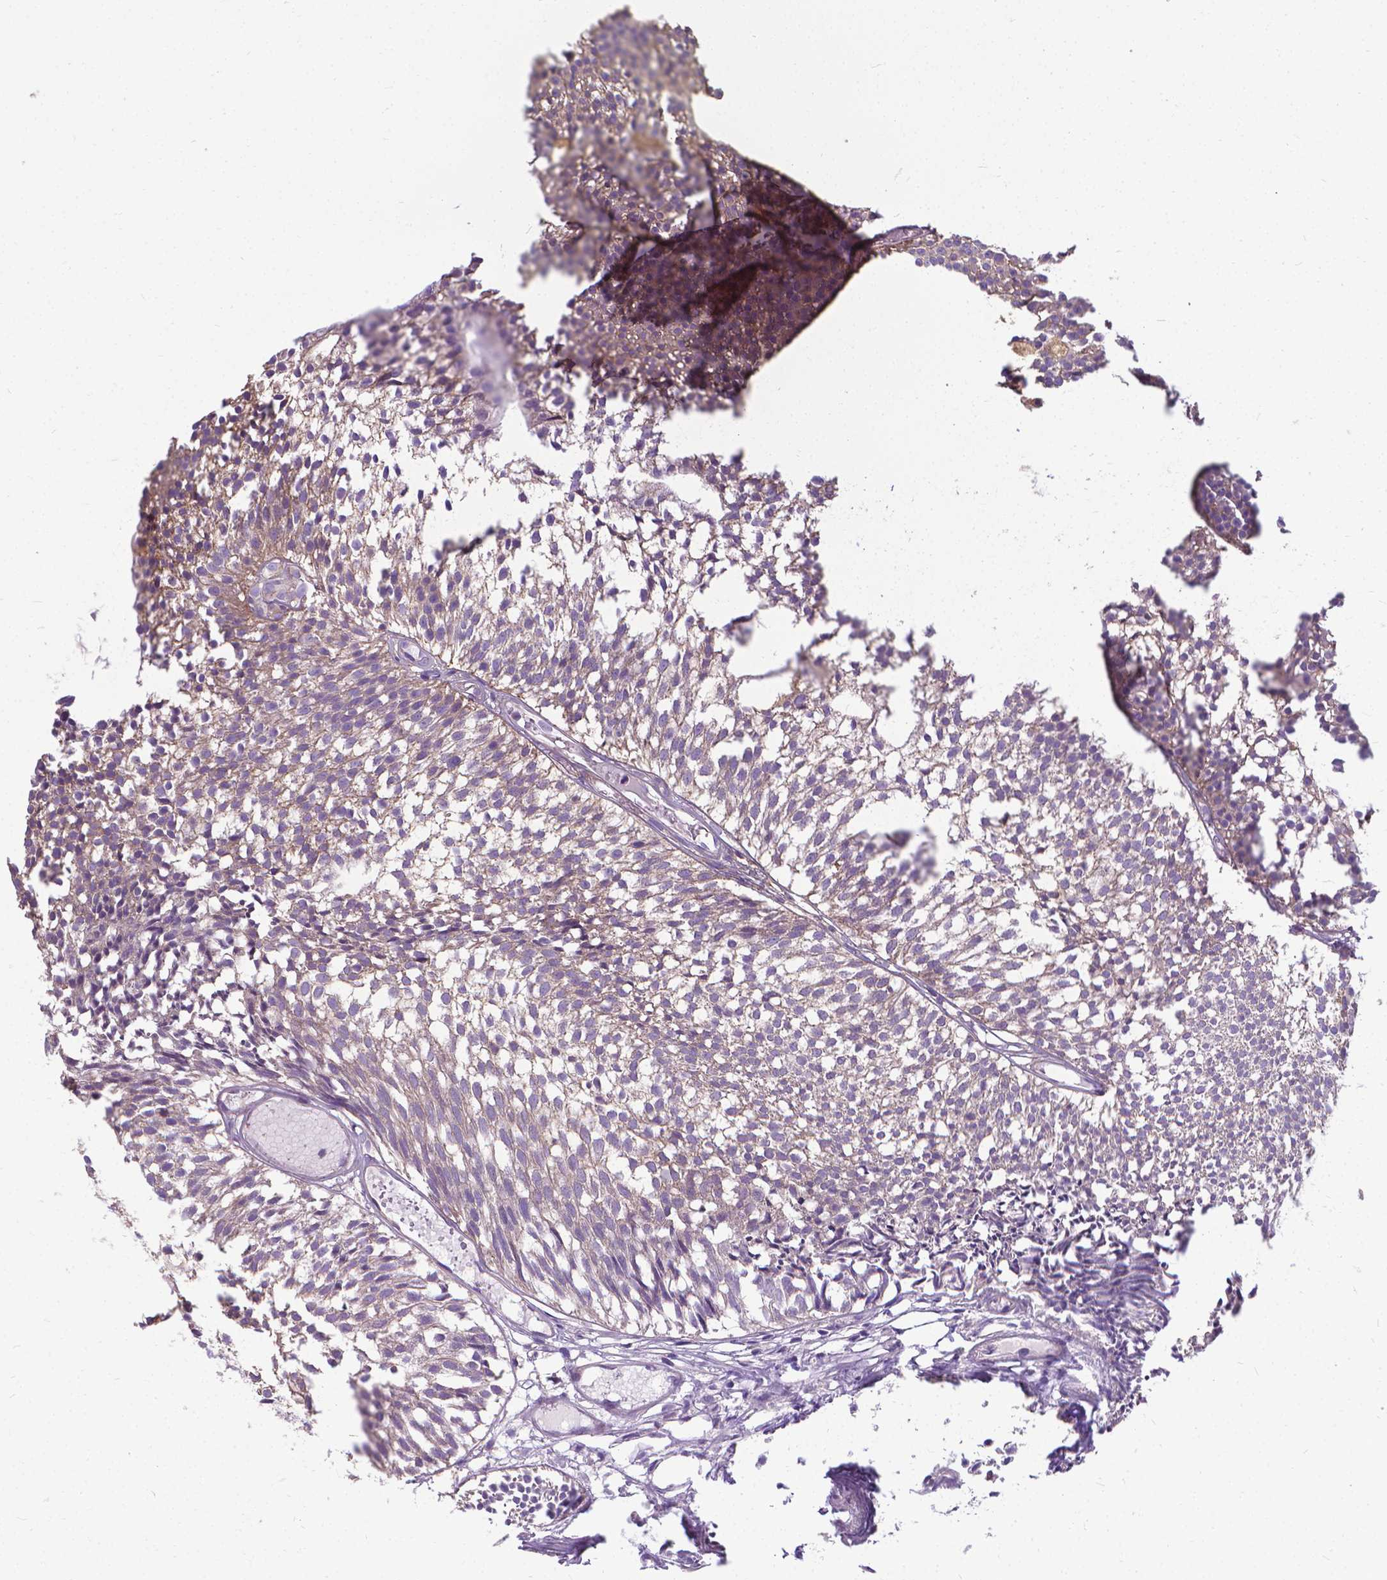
{"staining": {"intensity": "weak", "quantity": "<25%", "location": "cytoplasmic/membranous"}, "tissue": "urothelial cancer", "cell_type": "Tumor cells", "image_type": "cancer", "snomed": [{"axis": "morphology", "description": "Urothelial carcinoma, Low grade"}, {"axis": "topography", "description": "Urinary bladder"}], "caption": "High magnification brightfield microscopy of urothelial cancer stained with DAB (brown) and counterstained with hematoxylin (blue): tumor cells show no significant positivity. Nuclei are stained in blue.", "gene": "CFAP299", "patient": {"sex": "male", "age": 63}}